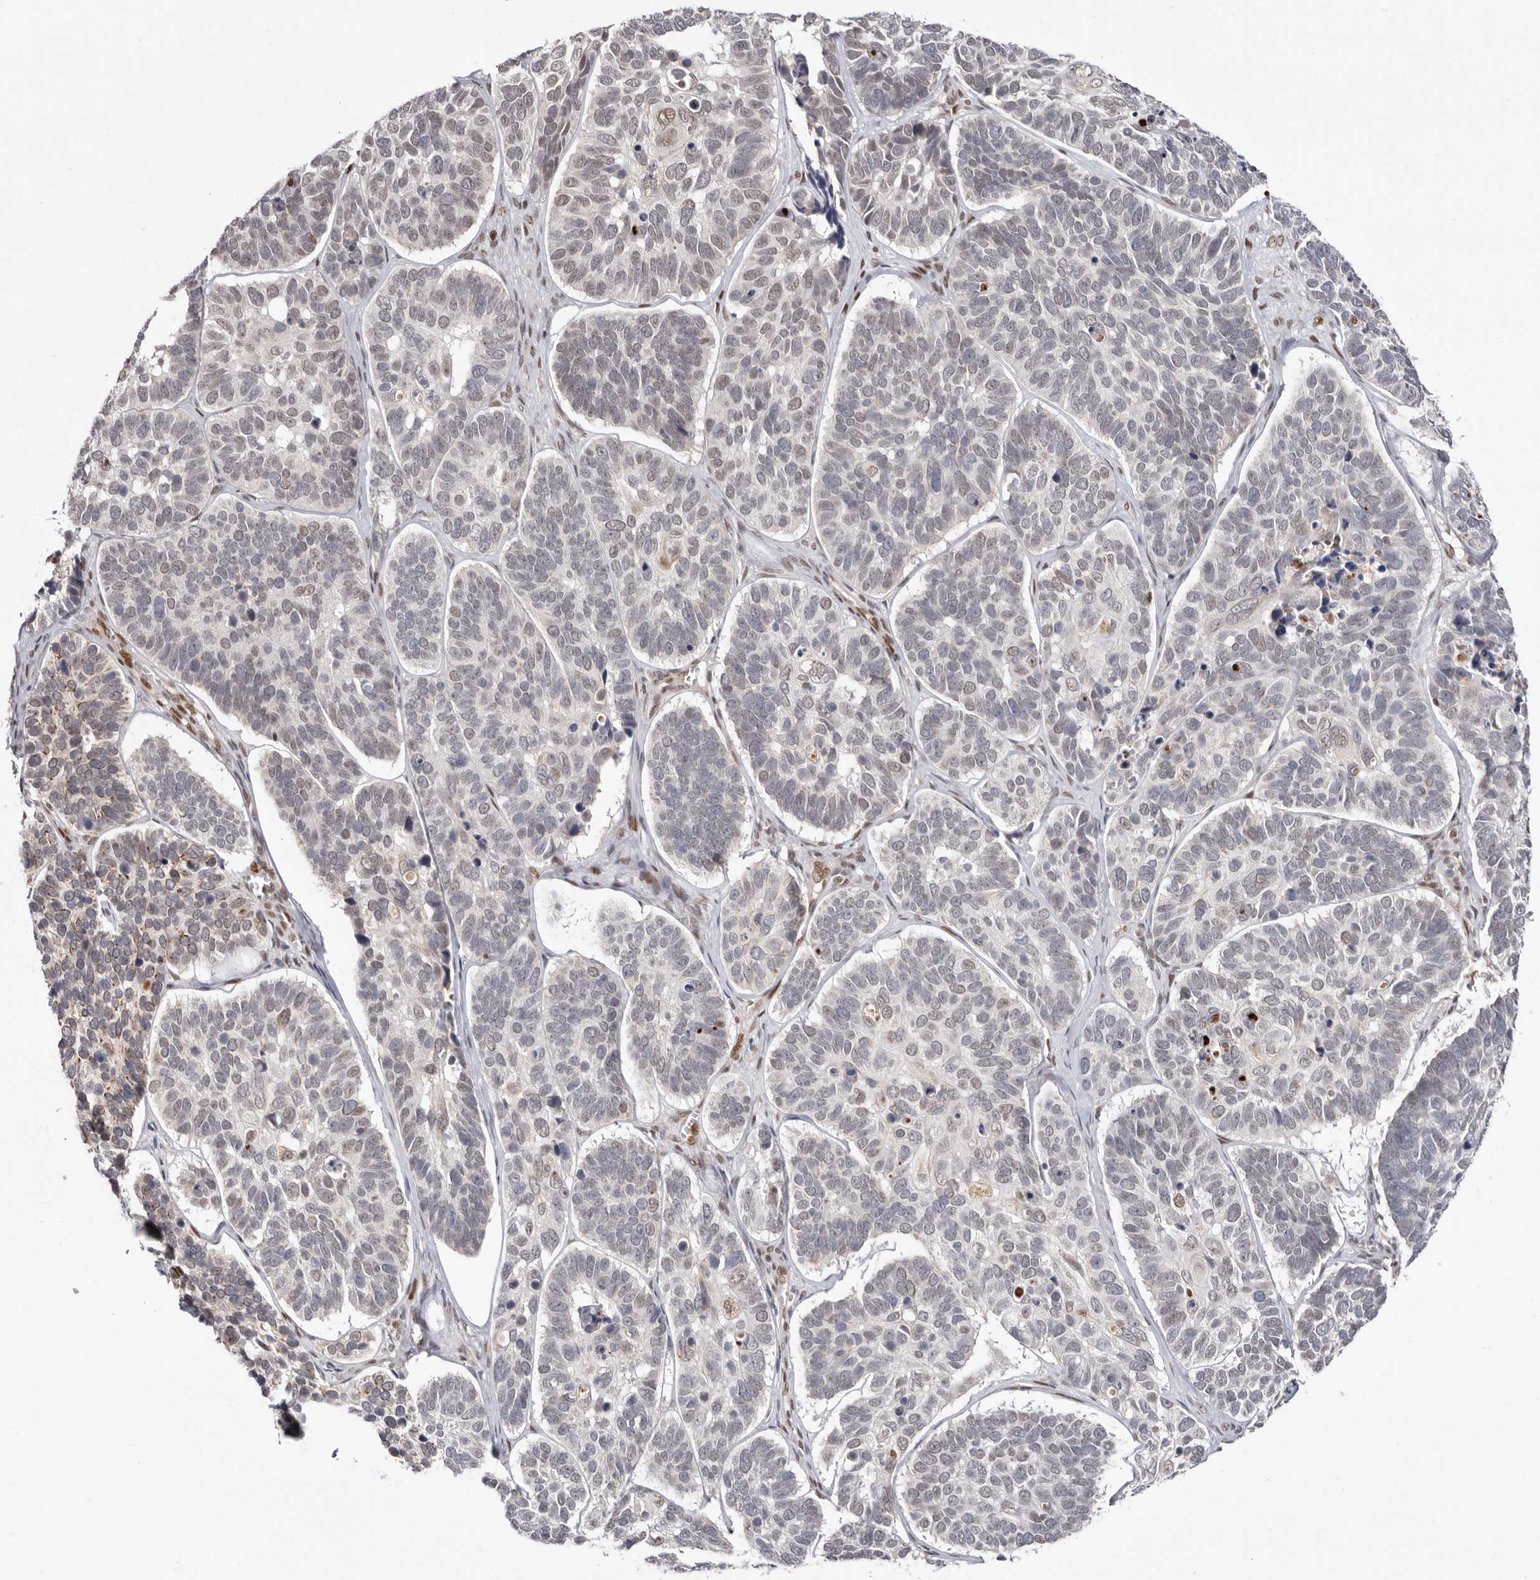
{"staining": {"intensity": "negative", "quantity": "none", "location": "none"}, "tissue": "skin cancer", "cell_type": "Tumor cells", "image_type": "cancer", "snomed": [{"axis": "morphology", "description": "Basal cell carcinoma"}, {"axis": "topography", "description": "Skin"}], "caption": "The image reveals no staining of tumor cells in skin cancer (basal cell carcinoma).", "gene": "SMAD7", "patient": {"sex": "male", "age": 62}}